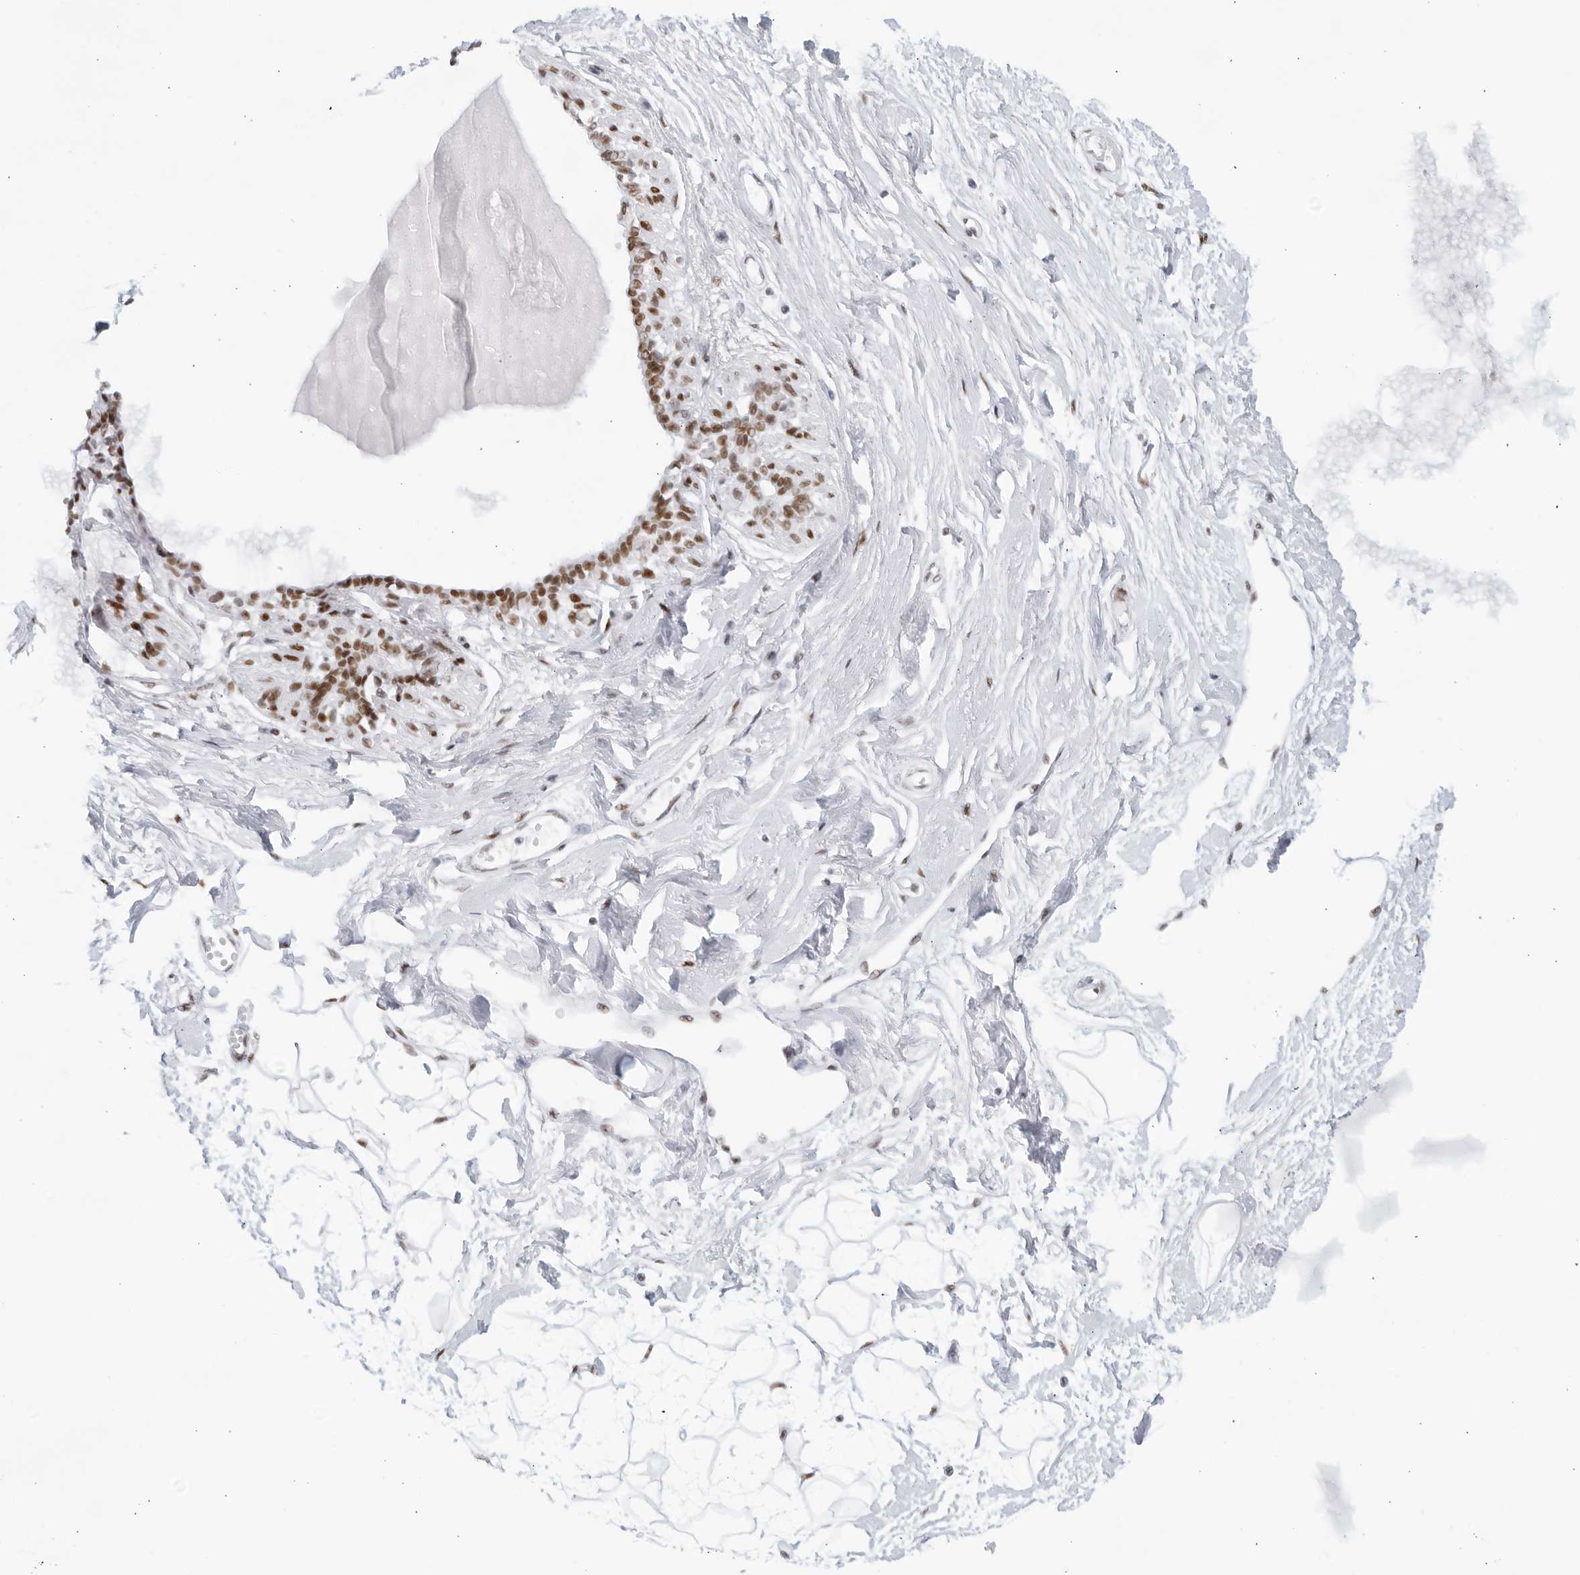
{"staining": {"intensity": "moderate", "quantity": ">75%", "location": "nuclear"}, "tissue": "breast", "cell_type": "Adipocytes", "image_type": "normal", "snomed": [{"axis": "morphology", "description": "Normal tissue, NOS"}, {"axis": "topography", "description": "Breast"}], "caption": "Immunohistochemical staining of normal breast shows >75% levels of moderate nuclear protein expression in approximately >75% of adipocytes. The protein is stained brown, and the nuclei are stained in blue (DAB (3,3'-diaminobenzidine) IHC with brightfield microscopy, high magnification).", "gene": "HP1BP3", "patient": {"sex": "female", "age": 45}}